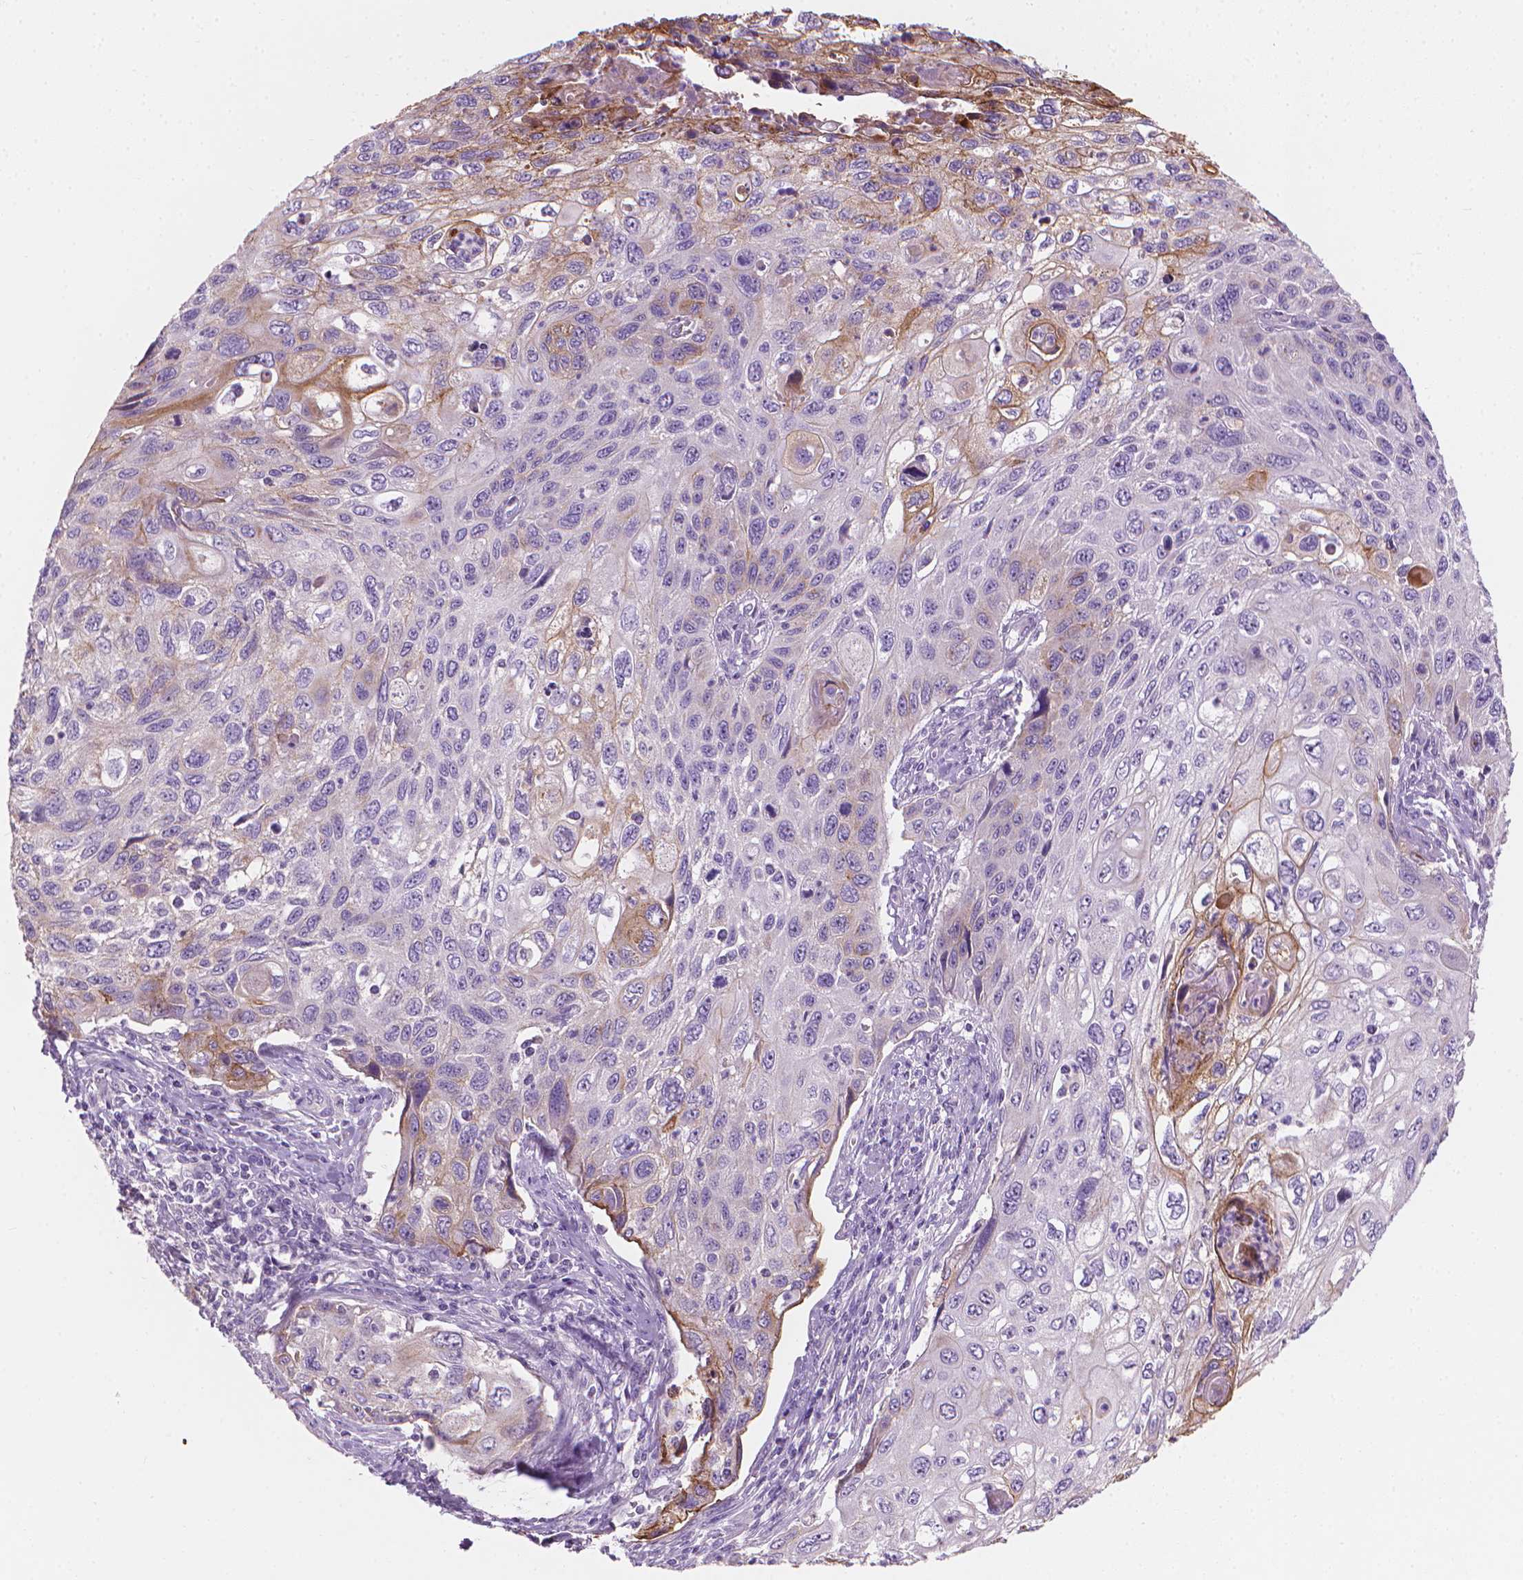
{"staining": {"intensity": "moderate", "quantity": "<25%", "location": "cytoplasmic/membranous"}, "tissue": "cervical cancer", "cell_type": "Tumor cells", "image_type": "cancer", "snomed": [{"axis": "morphology", "description": "Squamous cell carcinoma, NOS"}, {"axis": "topography", "description": "Cervix"}], "caption": "The histopathology image demonstrates staining of squamous cell carcinoma (cervical), revealing moderate cytoplasmic/membranous protein positivity (brown color) within tumor cells.", "gene": "GPRC5A", "patient": {"sex": "female", "age": 70}}